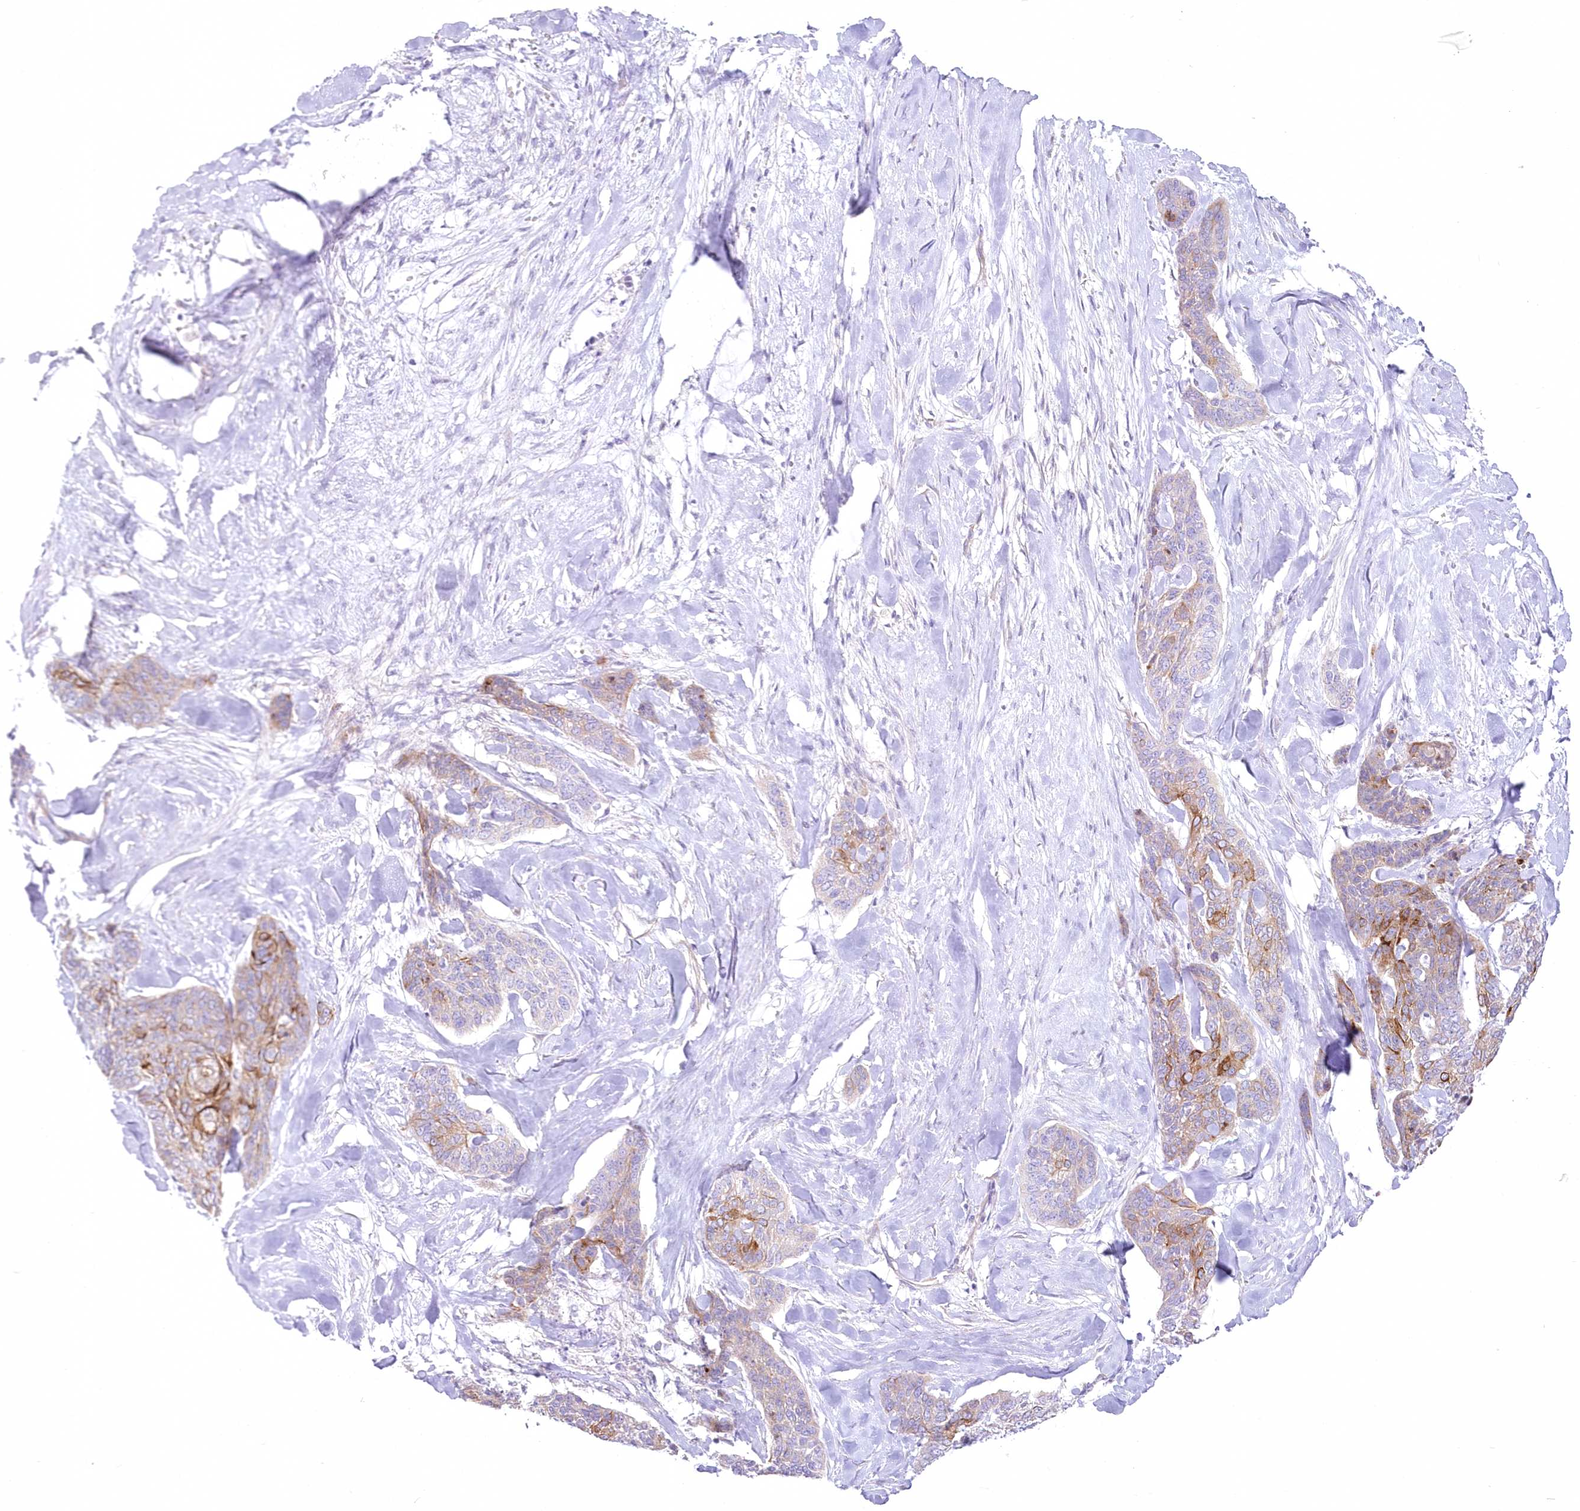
{"staining": {"intensity": "moderate", "quantity": "25%-75%", "location": "cytoplasmic/membranous"}, "tissue": "skin cancer", "cell_type": "Tumor cells", "image_type": "cancer", "snomed": [{"axis": "morphology", "description": "Basal cell carcinoma"}, {"axis": "topography", "description": "Skin"}], "caption": "A brown stain labels moderate cytoplasmic/membranous positivity of a protein in human basal cell carcinoma (skin) tumor cells.", "gene": "ZNF843", "patient": {"sex": "female", "age": 64}}